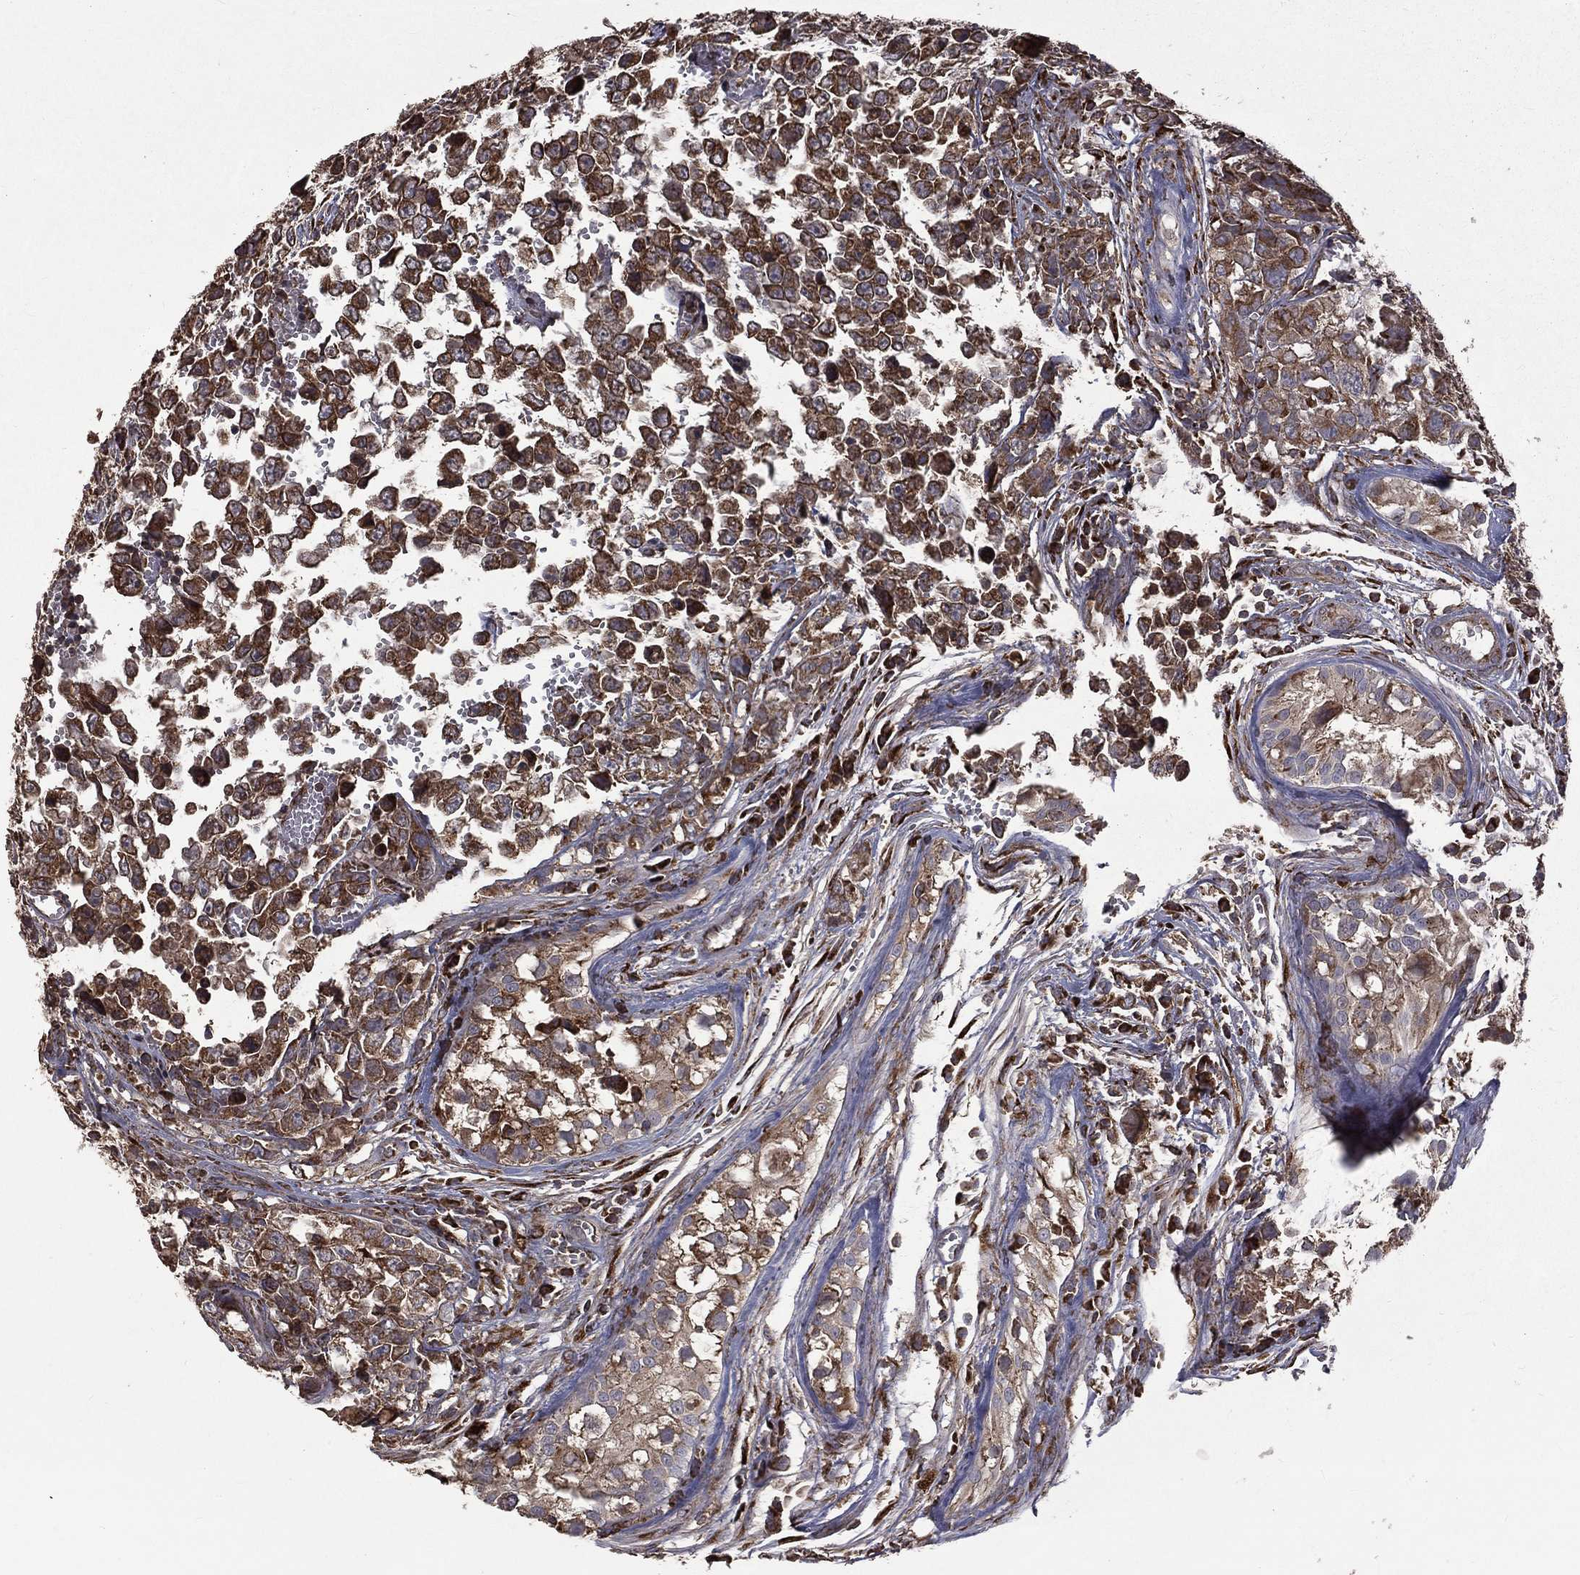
{"staining": {"intensity": "moderate", "quantity": ">75%", "location": "cytoplasmic/membranous"}, "tissue": "testis cancer", "cell_type": "Tumor cells", "image_type": "cancer", "snomed": [{"axis": "morphology", "description": "Carcinoma, Embryonal, NOS"}, {"axis": "topography", "description": "Testis"}], "caption": "Tumor cells reveal medium levels of moderate cytoplasmic/membranous staining in approximately >75% of cells in human embryonal carcinoma (testis).", "gene": "OLFML1", "patient": {"sex": "male", "age": 23}}